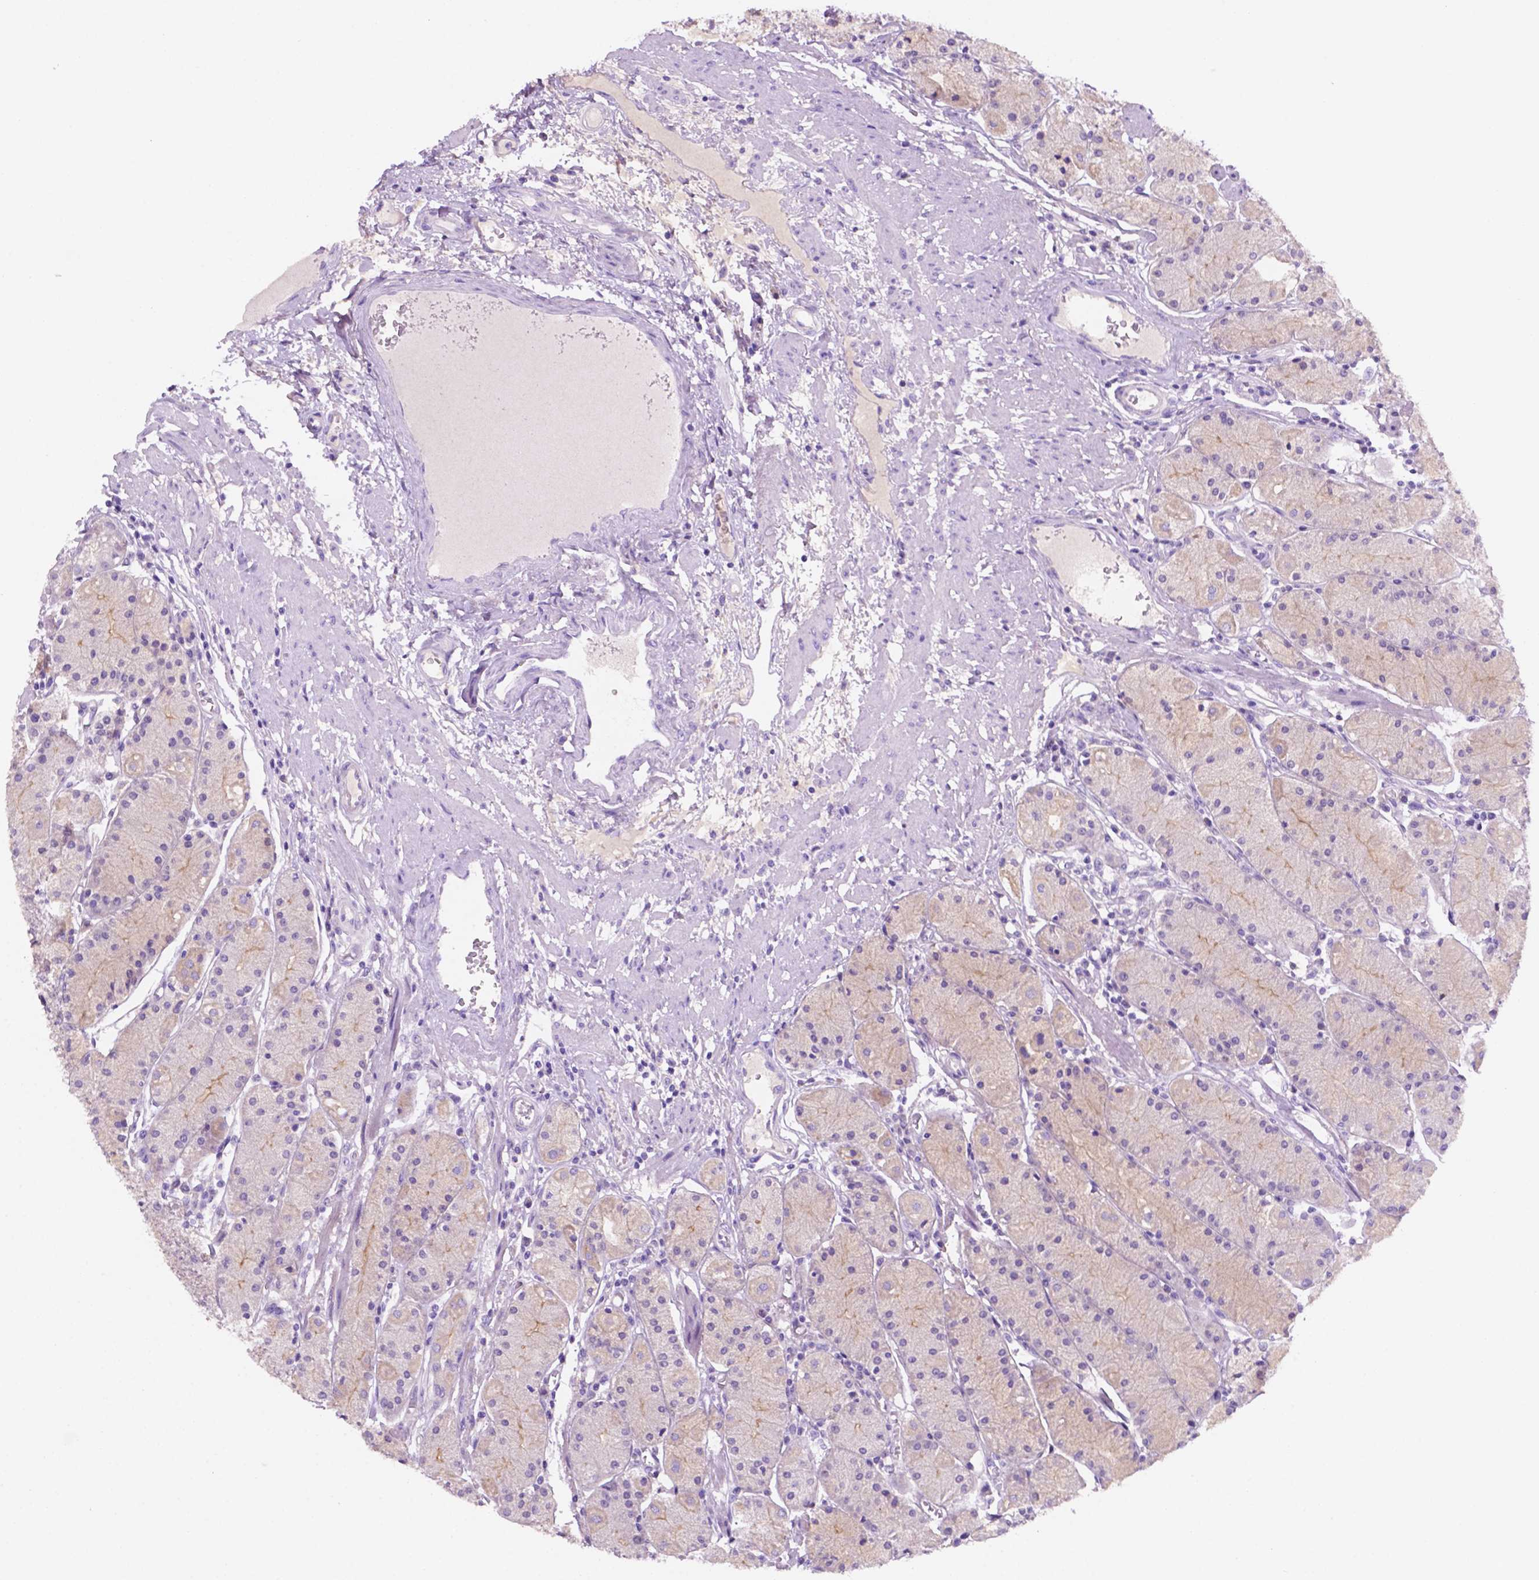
{"staining": {"intensity": "weak", "quantity": "25%-75%", "location": "cytoplasmic/membranous"}, "tissue": "stomach", "cell_type": "Glandular cells", "image_type": "normal", "snomed": [{"axis": "morphology", "description": "Normal tissue, NOS"}, {"axis": "topography", "description": "Stomach, upper"}], "caption": "Brown immunohistochemical staining in benign human stomach demonstrates weak cytoplasmic/membranous staining in about 25%-75% of glandular cells.", "gene": "CEACAM7", "patient": {"sex": "male", "age": 69}}